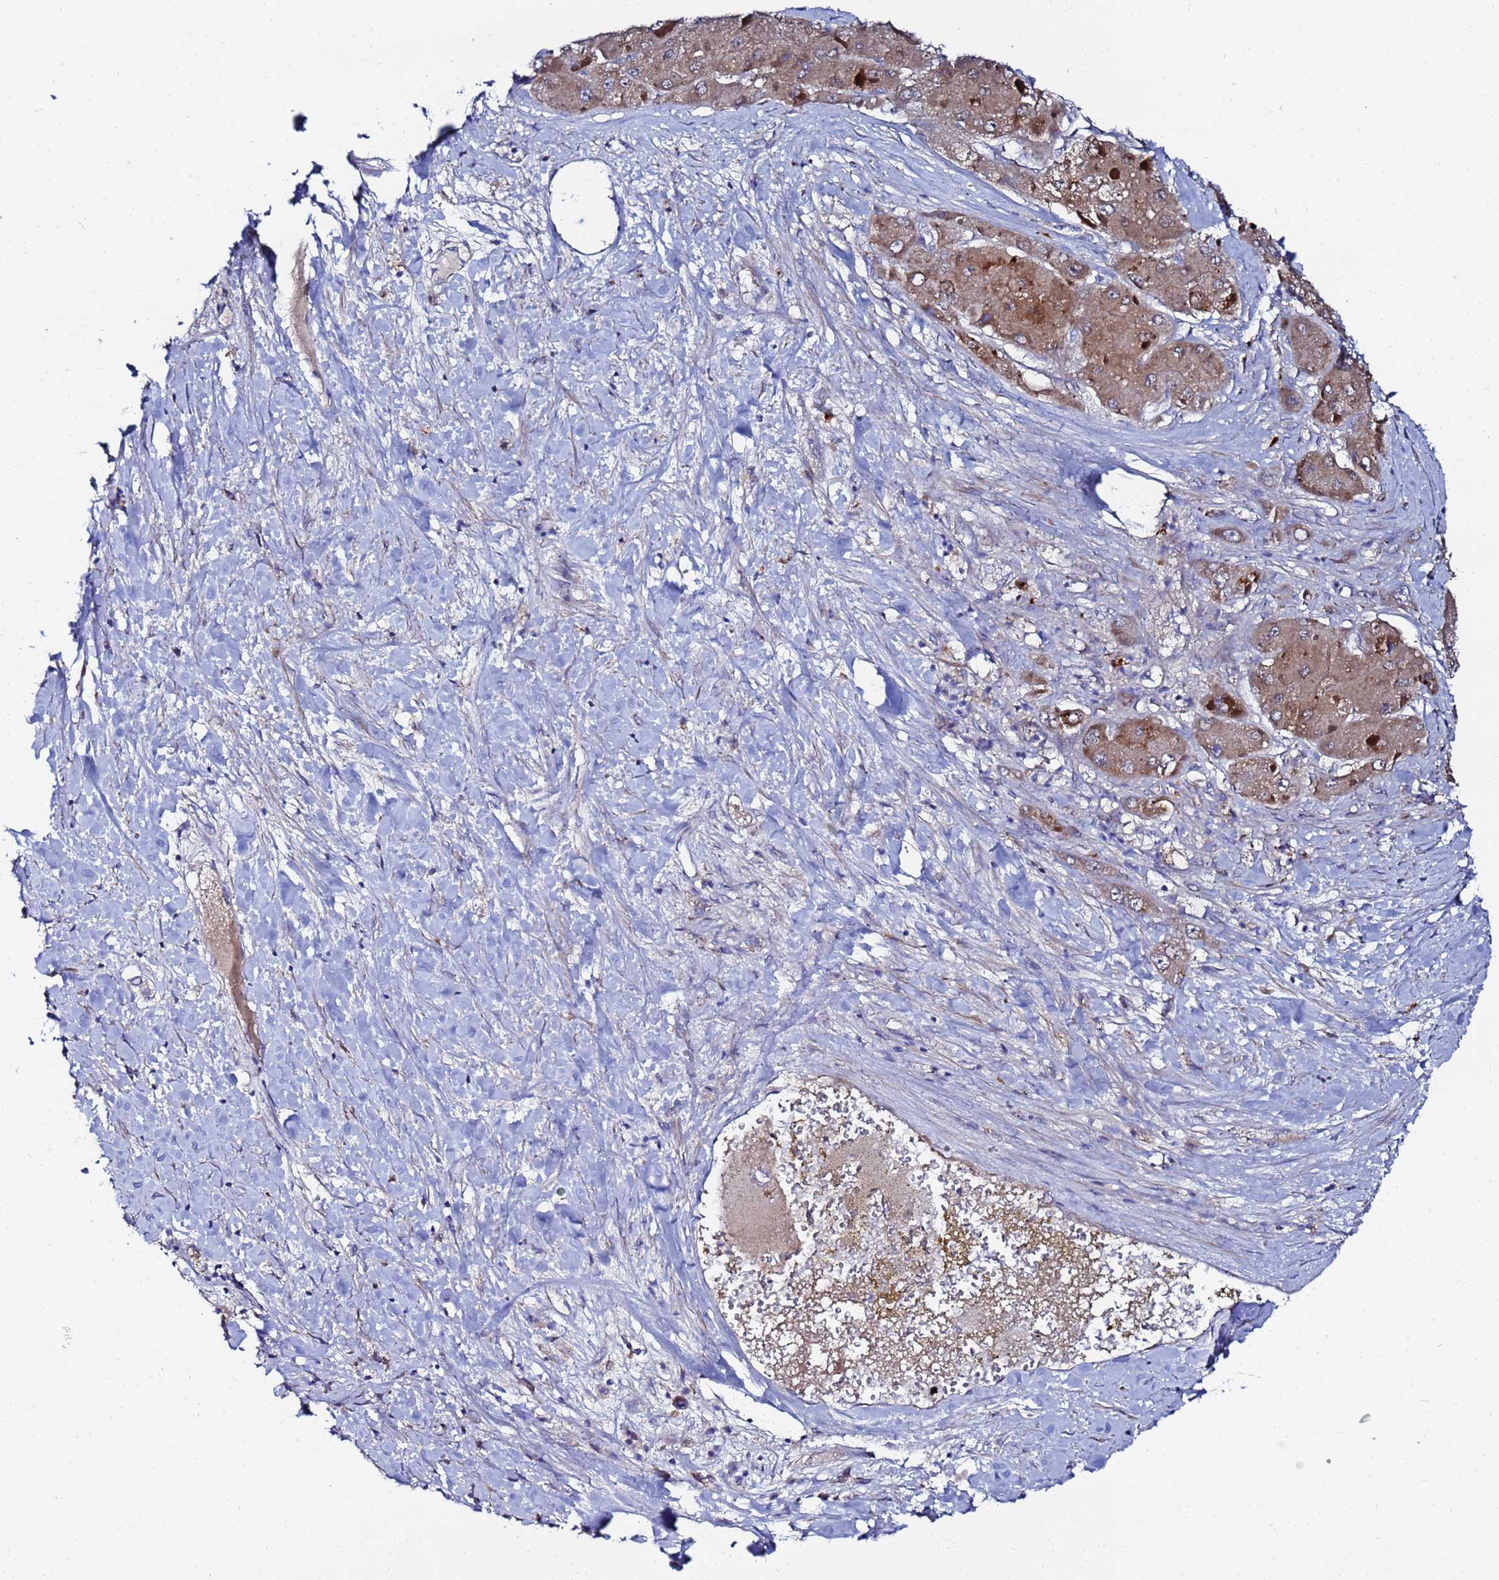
{"staining": {"intensity": "moderate", "quantity": ">75%", "location": "cytoplasmic/membranous"}, "tissue": "liver cancer", "cell_type": "Tumor cells", "image_type": "cancer", "snomed": [{"axis": "morphology", "description": "Carcinoma, Hepatocellular, NOS"}, {"axis": "topography", "description": "Liver"}], "caption": "Immunohistochemistry (IHC) (DAB) staining of liver cancer (hepatocellular carcinoma) demonstrates moderate cytoplasmic/membranous protein staining in about >75% of tumor cells.", "gene": "FAHD2A", "patient": {"sex": "female", "age": 73}}